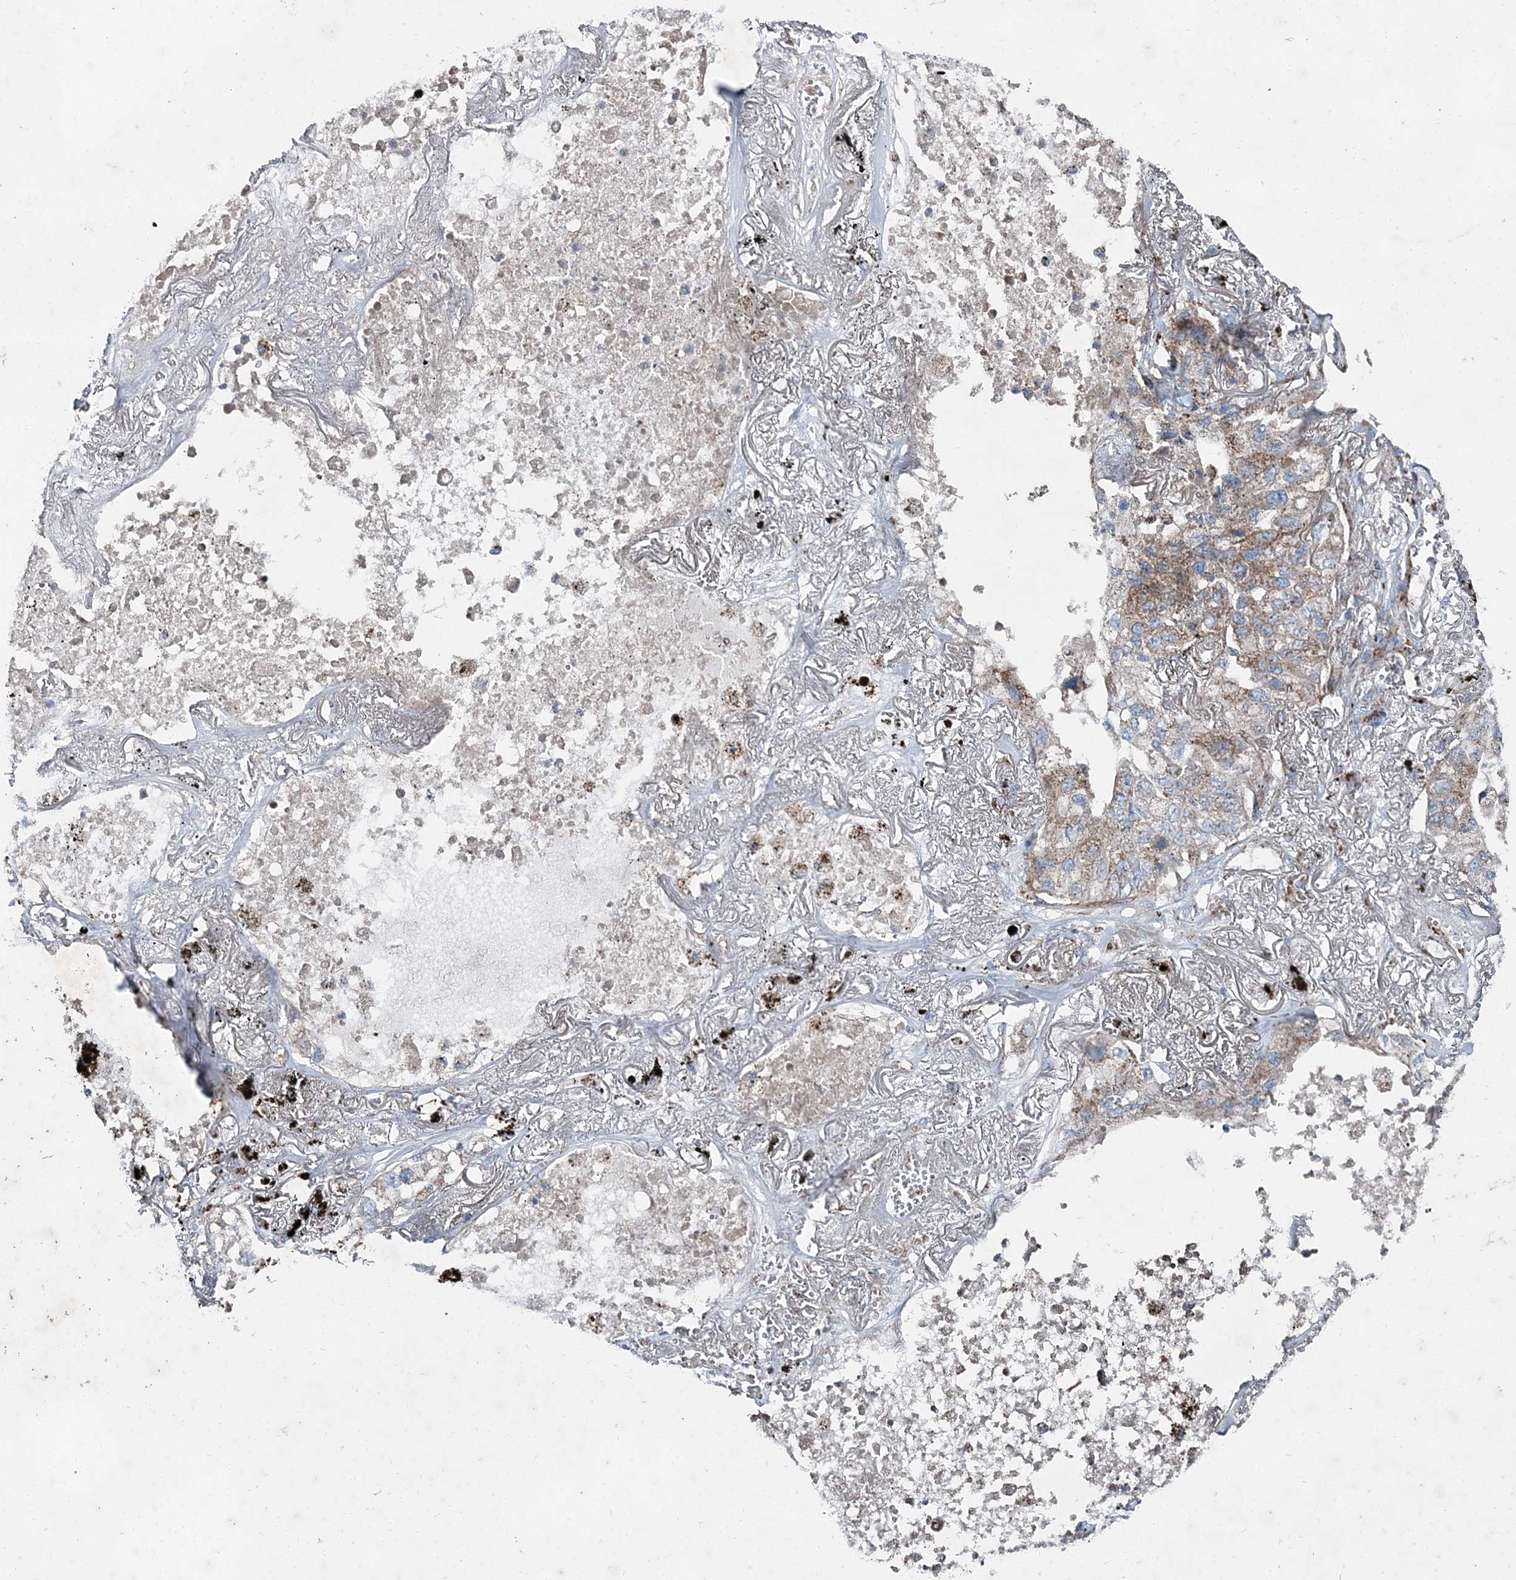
{"staining": {"intensity": "weak", "quantity": "25%-75%", "location": "cytoplasmic/membranous"}, "tissue": "lung cancer", "cell_type": "Tumor cells", "image_type": "cancer", "snomed": [{"axis": "morphology", "description": "Adenocarcinoma, NOS"}, {"axis": "topography", "description": "Lung"}], "caption": "This histopathology image exhibits IHC staining of adenocarcinoma (lung), with low weak cytoplasmic/membranous expression in about 25%-75% of tumor cells.", "gene": "SPAG16", "patient": {"sex": "male", "age": 65}}